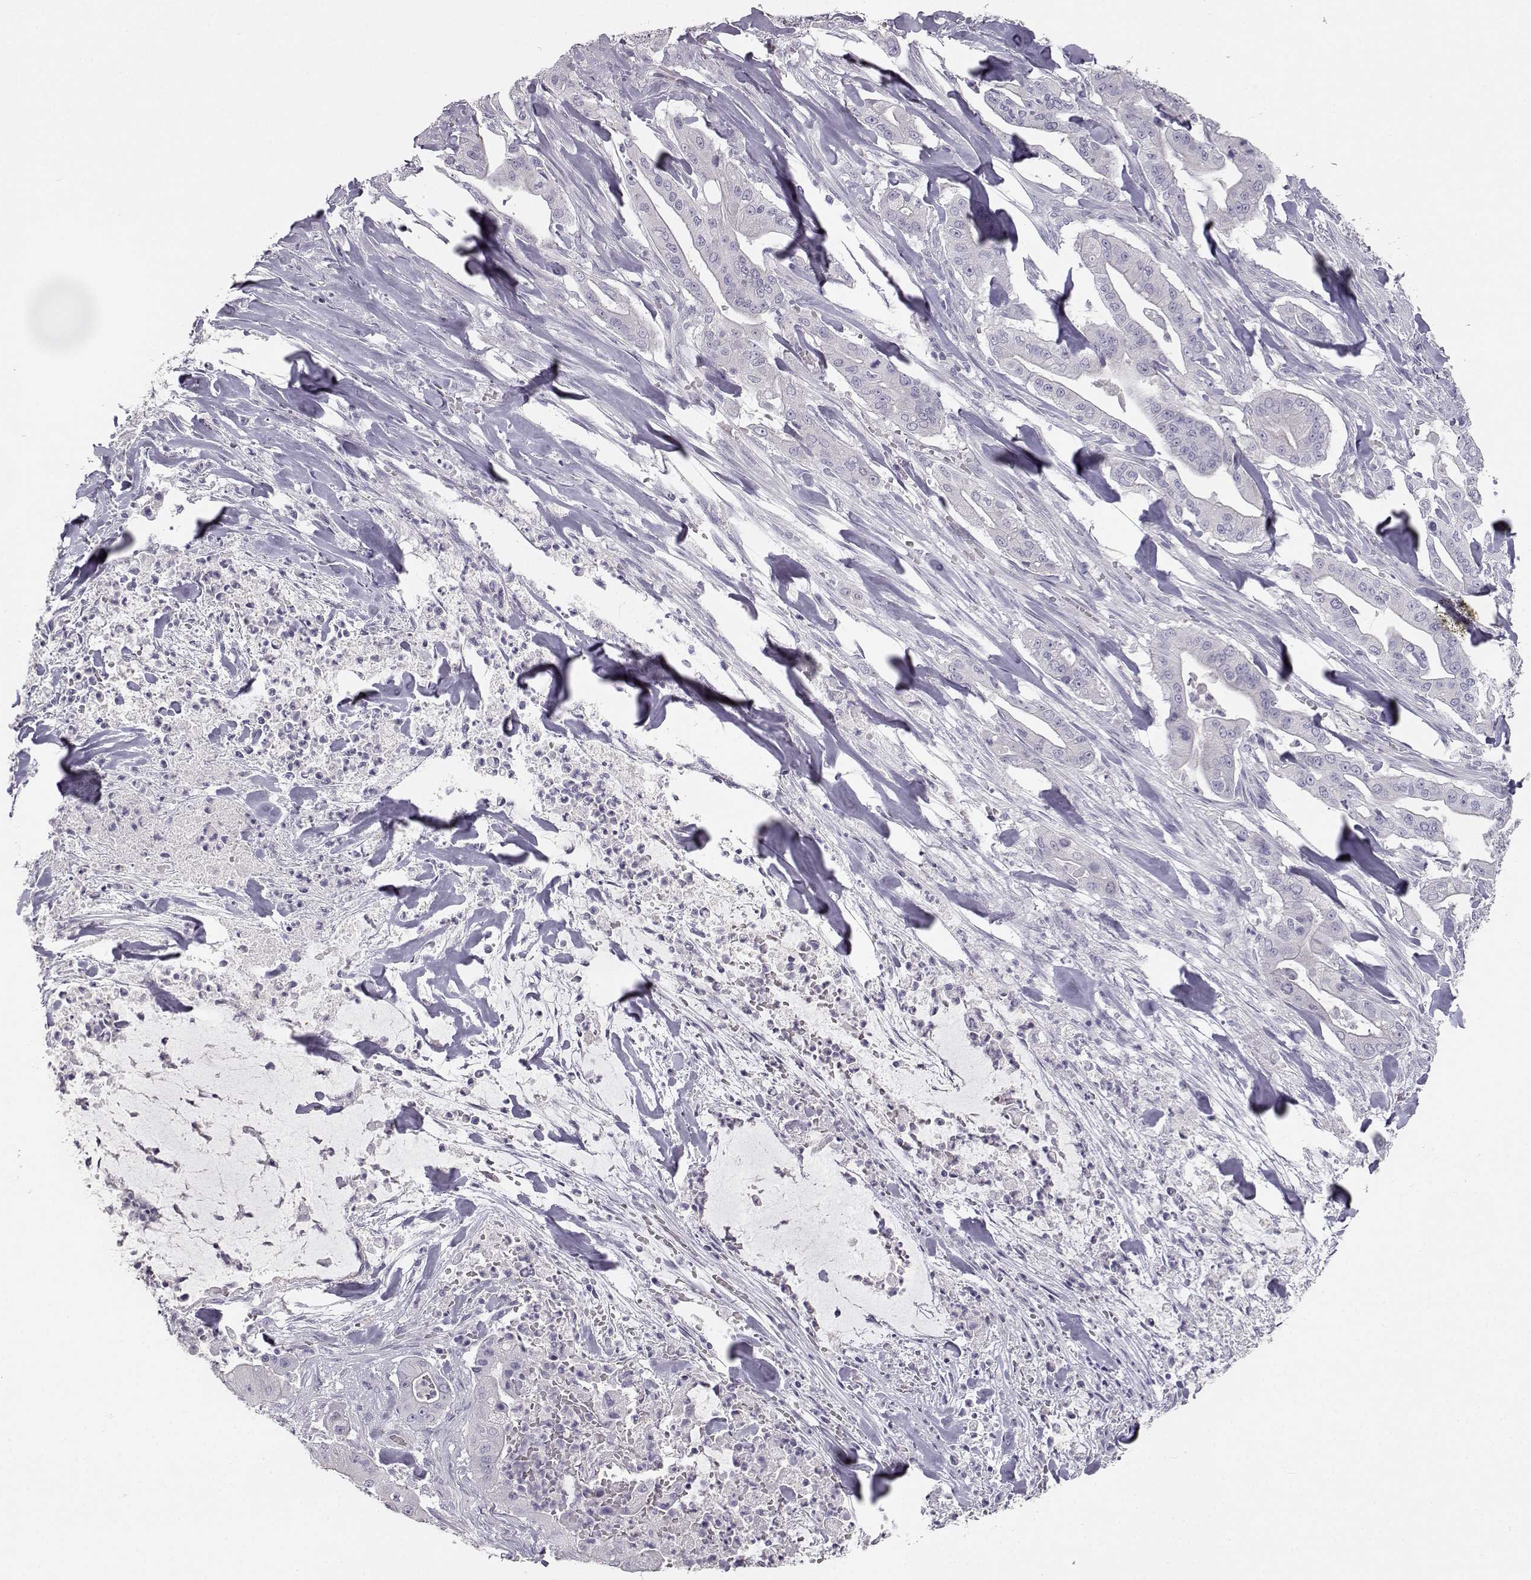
{"staining": {"intensity": "negative", "quantity": "none", "location": "none"}, "tissue": "pancreatic cancer", "cell_type": "Tumor cells", "image_type": "cancer", "snomed": [{"axis": "morphology", "description": "Normal tissue, NOS"}, {"axis": "morphology", "description": "Inflammation, NOS"}, {"axis": "morphology", "description": "Adenocarcinoma, NOS"}, {"axis": "topography", "description": "Pancreas"}], "caption": "Immunohistochemical staining of human adenocarcinoma (pancreatic) shows no significant staining in tumor cells.", "gene": "MYCBPAP", "patient": {"sex": "male", "age": 57}}